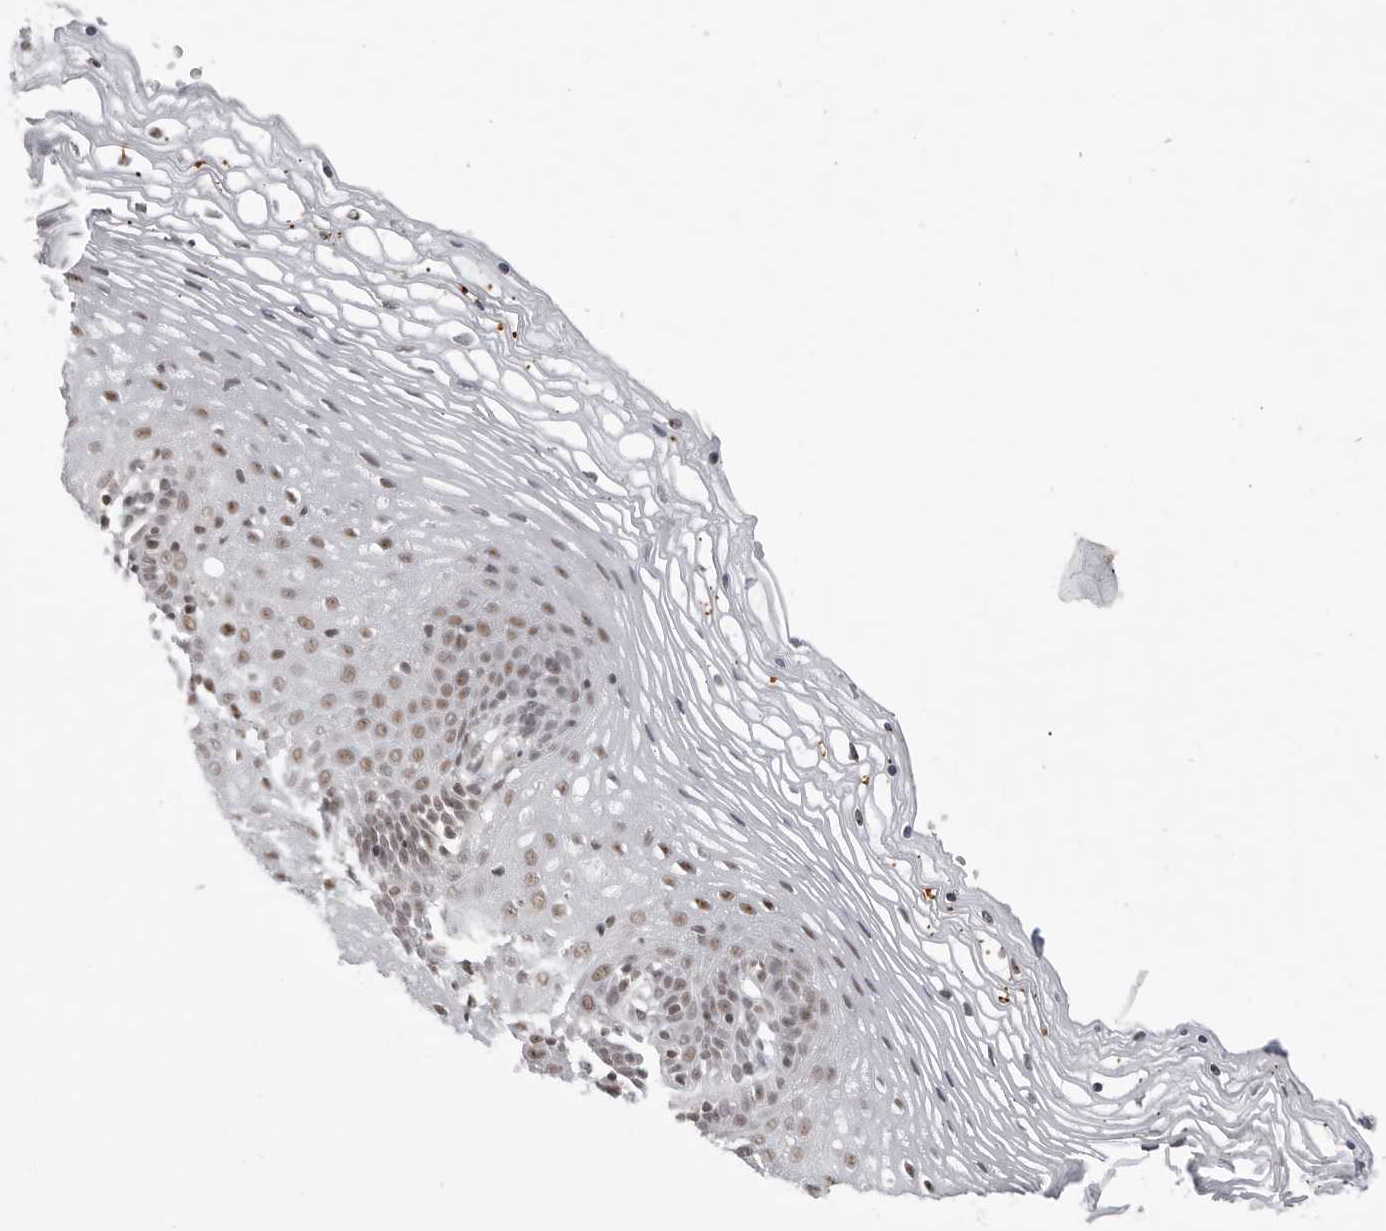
{"staining": {"intensity": "moderate", "quantity": ">75%", "location": "nuclear"}, "tissue": "vagina", "cell_type": "Squamous epithelial cells", "image_type": "normal", "snomed": [{"axis": "morphology", "description": "Normal tissue, NOS"}, {"axis": "topography", "description": "Vagina"}], "caption": "The image reveals staining of unremarkable vagina, revealing moderate nuclear protein positivity (brown color) within squamous epithelial cells. (IHC, brightfield microscopy, high magnification).", "gene": "WRAP53", "patient": {"sex": "female", "age": 32}}